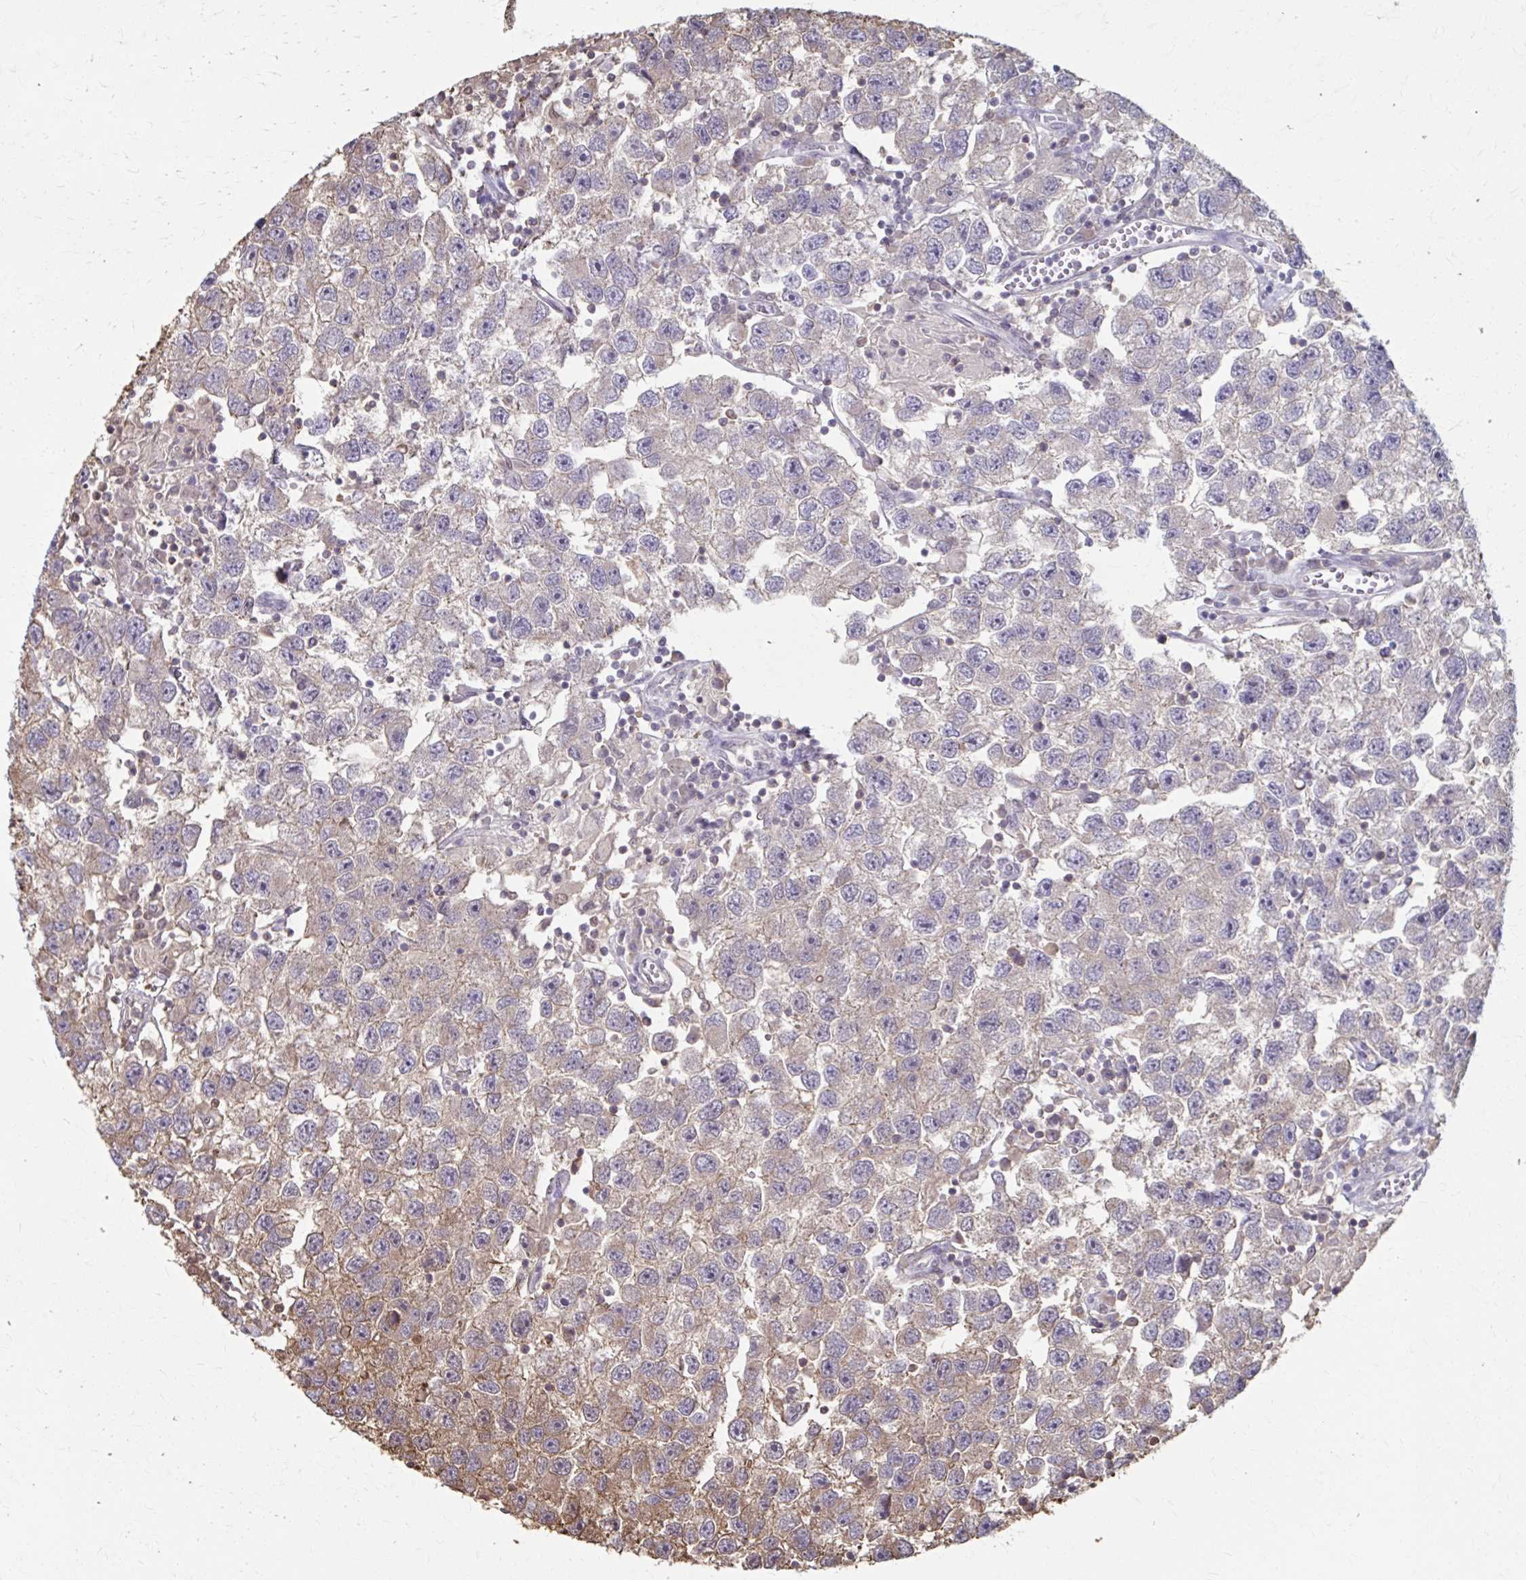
{"staining": {"intensity": "weak", "quantity": "25%-75%", "location": "cytoplasmic/membranous"}, "tissue": "testis cancer", "cell_type": "Tumor cells", "image_type": "cancer", "snomed": [{"axis": "morphology", "description": "Seminoma, NOS"}, {"axis": "topography", "description": "Testis"}], "caption": "About 25%-75% of tumor cells in testis cancer (seminoma) demonstrate weak cytoplasmic/membranous protein expression as visualized by brown immunohistochemical staining.", "gene": "ING4", "patient": {"sex": "male", "age": 26}}